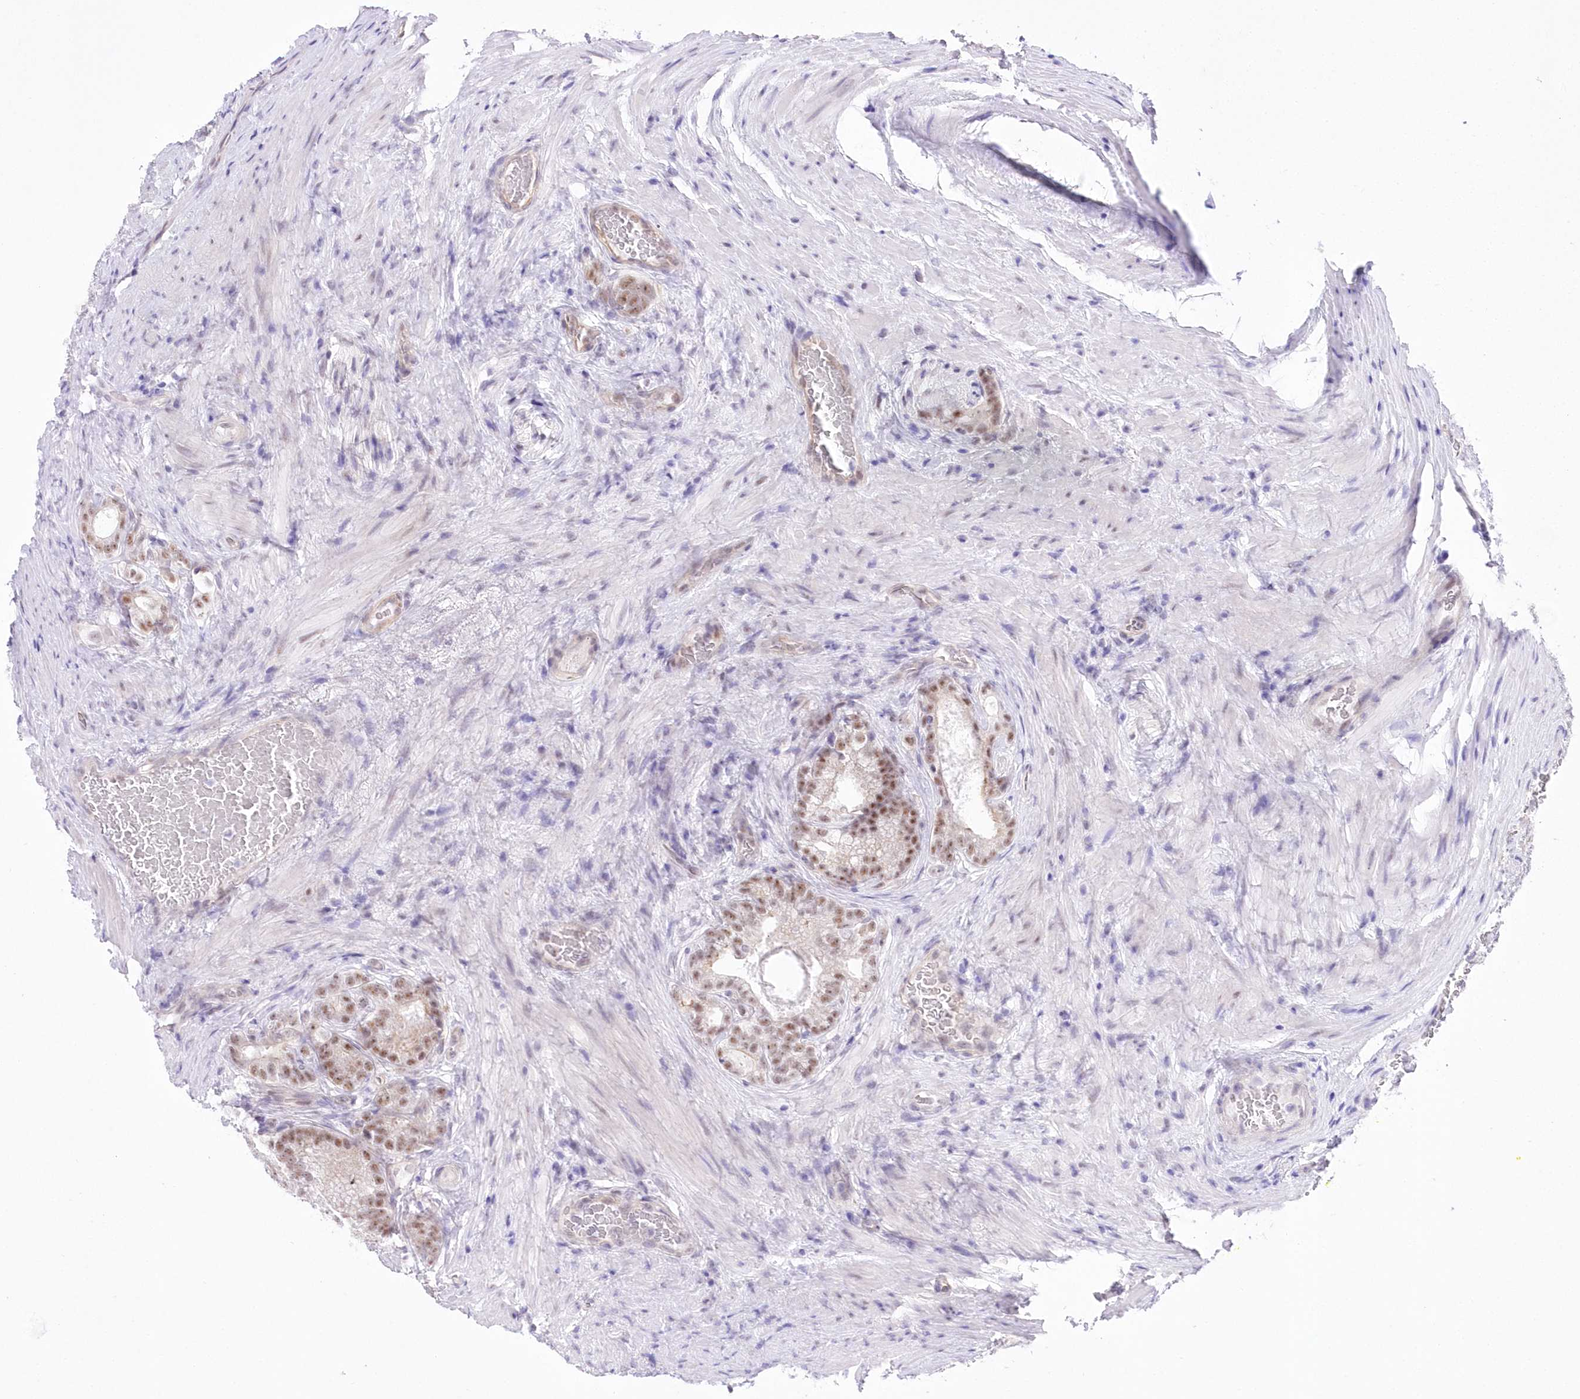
{"staining": {"intensity": "moderate", "quantity": "25%-75%", "location": "nuclear"}, "tissue": "prostate cancer", "cell_type": "Tumor cells", "image_type": "cancer", "snomed": [{"axis": "morphology", "description": "Adenocarcinoma, Low grade"}, {"axis": "topography", "description": "Prostate"}], "caption": "Protein staining by immunohistochemistry demonstrates moderate nuclear positivity in approximately 25%-75% of tumor cells in prostate low-grade adenocarcinoma.", "gene": "NSUN2", "patient": {"sex": "male", "age": 71}}